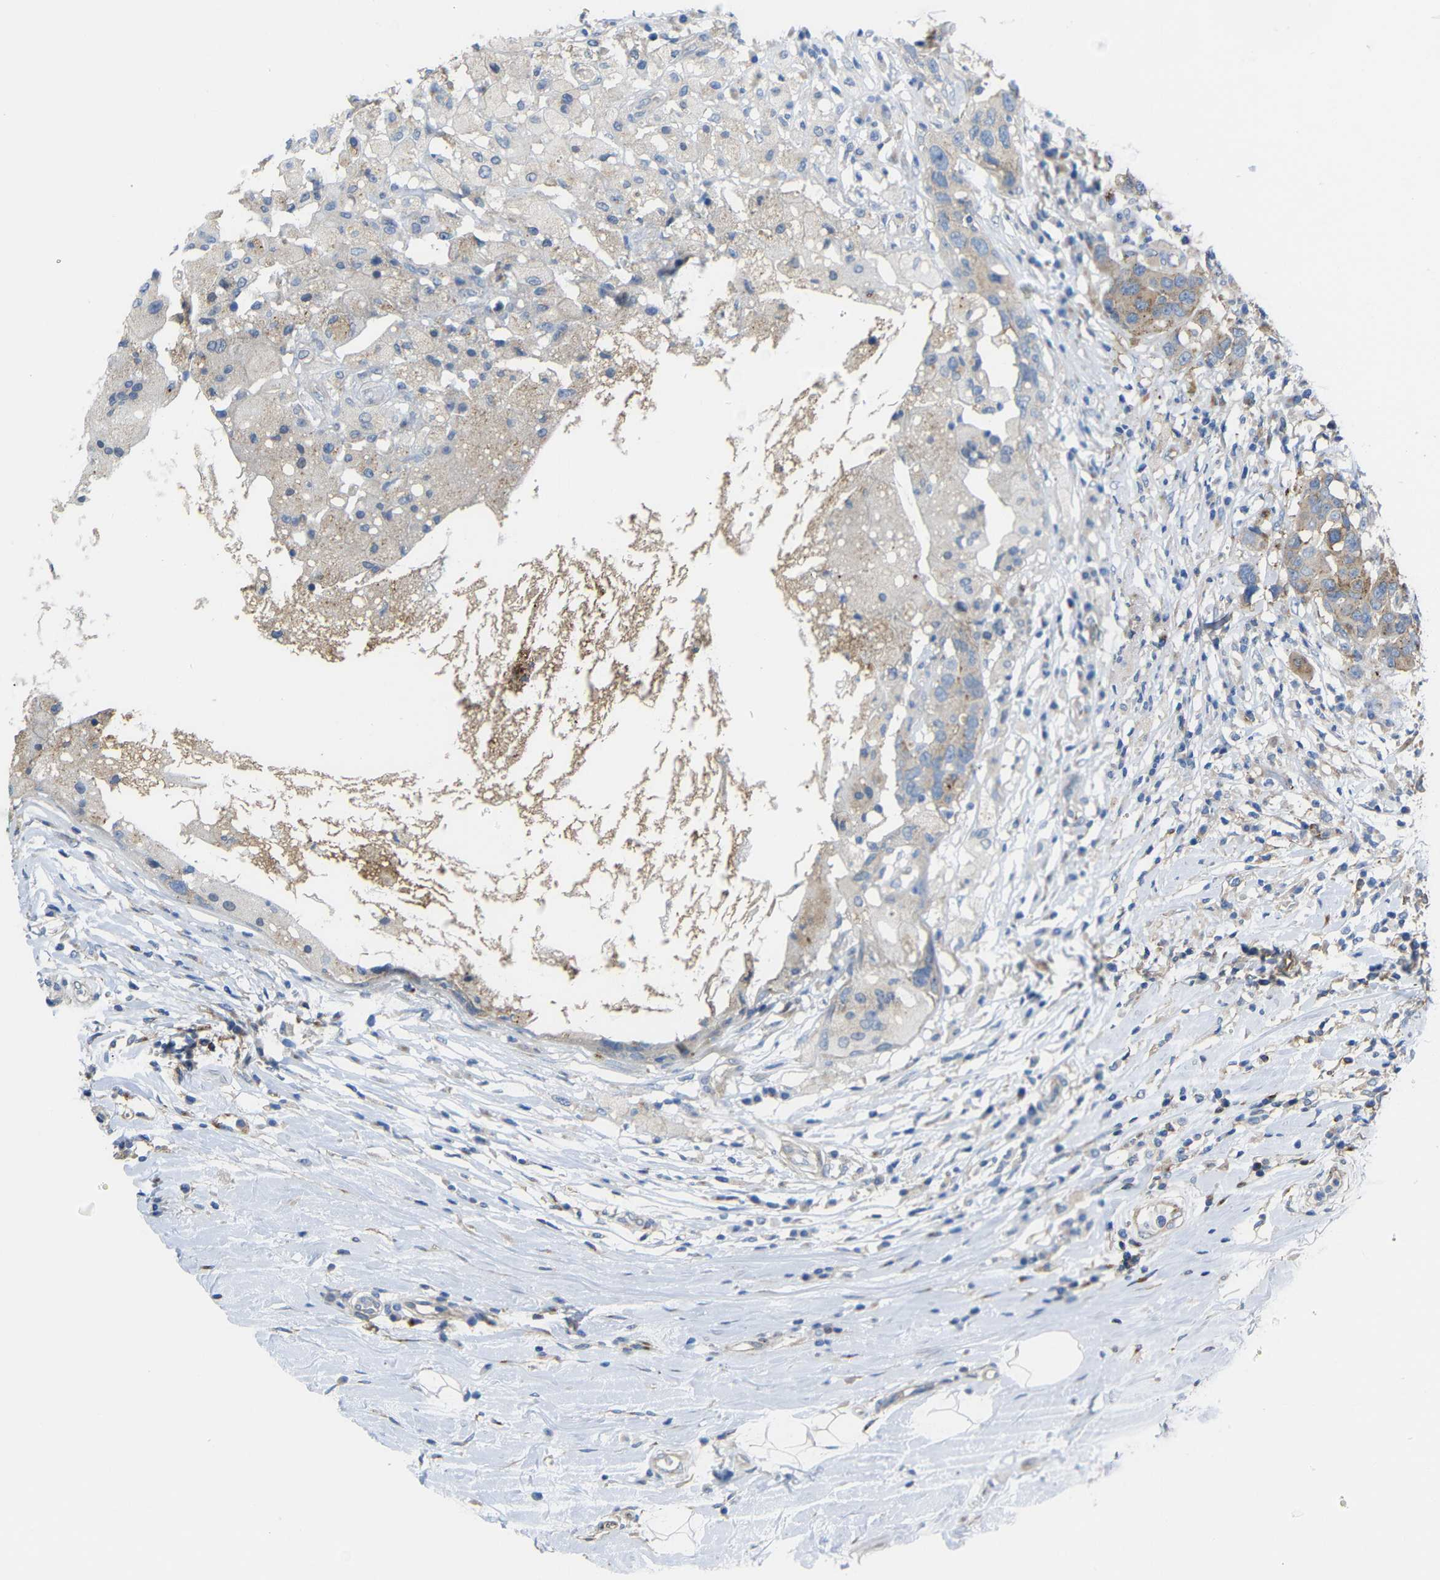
{"staining": {"intensity": "weak", "quantity": "25%-75%", "location": "cytoplasmic/membranous"}, "tissue": "breast cancer", "cell_type": "Tumor cells", "image_type": "cancer", "snomed": [{"axis": "morphology", "description": "Duct carcinoma"}, {"axis": "topography", "description": "Breast"}], "caption": "A histopathology image showing weak cytoplasmic/membranous expression in about 25%-75% of tumor cells in breast cancer, as visualized by brown immunohistochemical staining.", "gene": "SYPL1", "patient": {"sex": "female", "age": 27}}